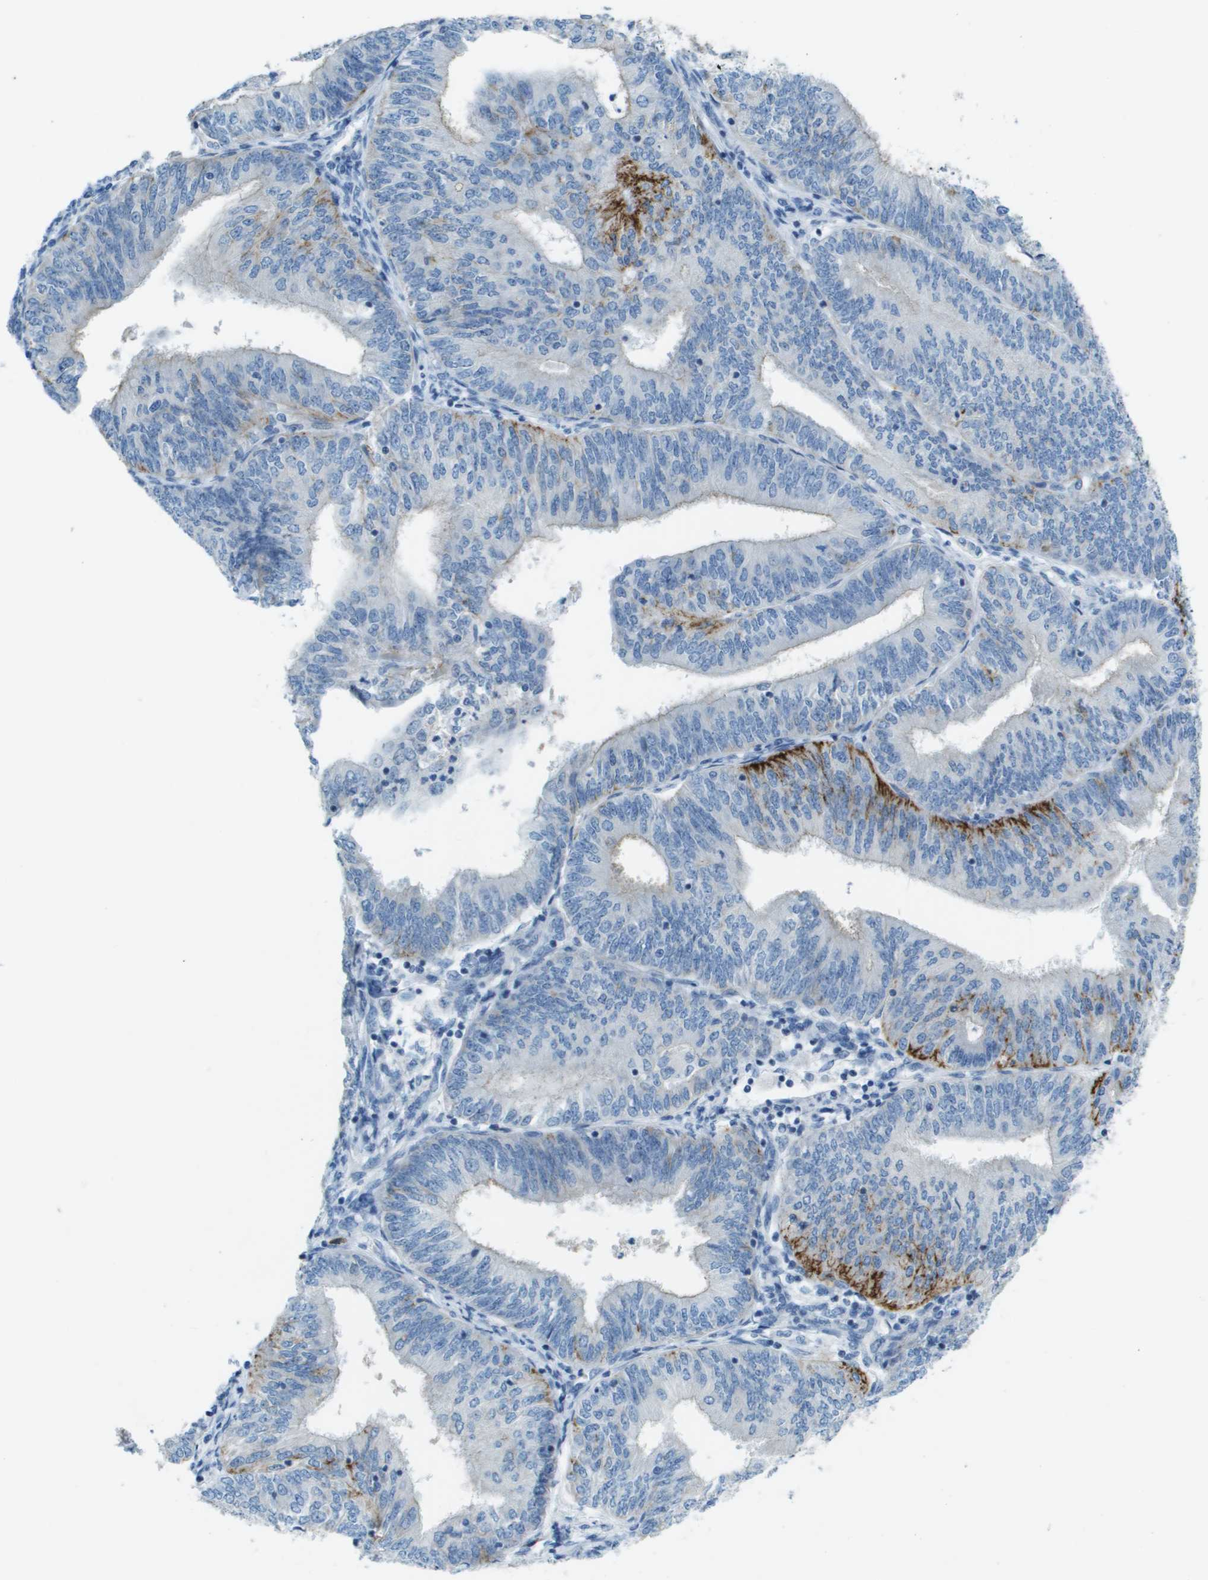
{"staining": {"intensity": "strong", "quantity": "<25%", "location": "cytoplasmic/membranous"}, "tissue": "endometrial cancer", "cell_type": "Tumor cells", "image_type": "cancer", "snomed": [{"axis": "morphology", "description": "Adenocarcinoma, NOS"}, {"axis": "topography", "description": "Endometrium"}], "caption": "Tumor cells exhibit medium levels of strong cytoplasmic/membranous expression in approximately <25% of cells in endometrial cancer. (DAB IHC with brightfield microscopy, high magnification).", "gene": "SDC1", "patient": {"sex": "female", "age": 58}}